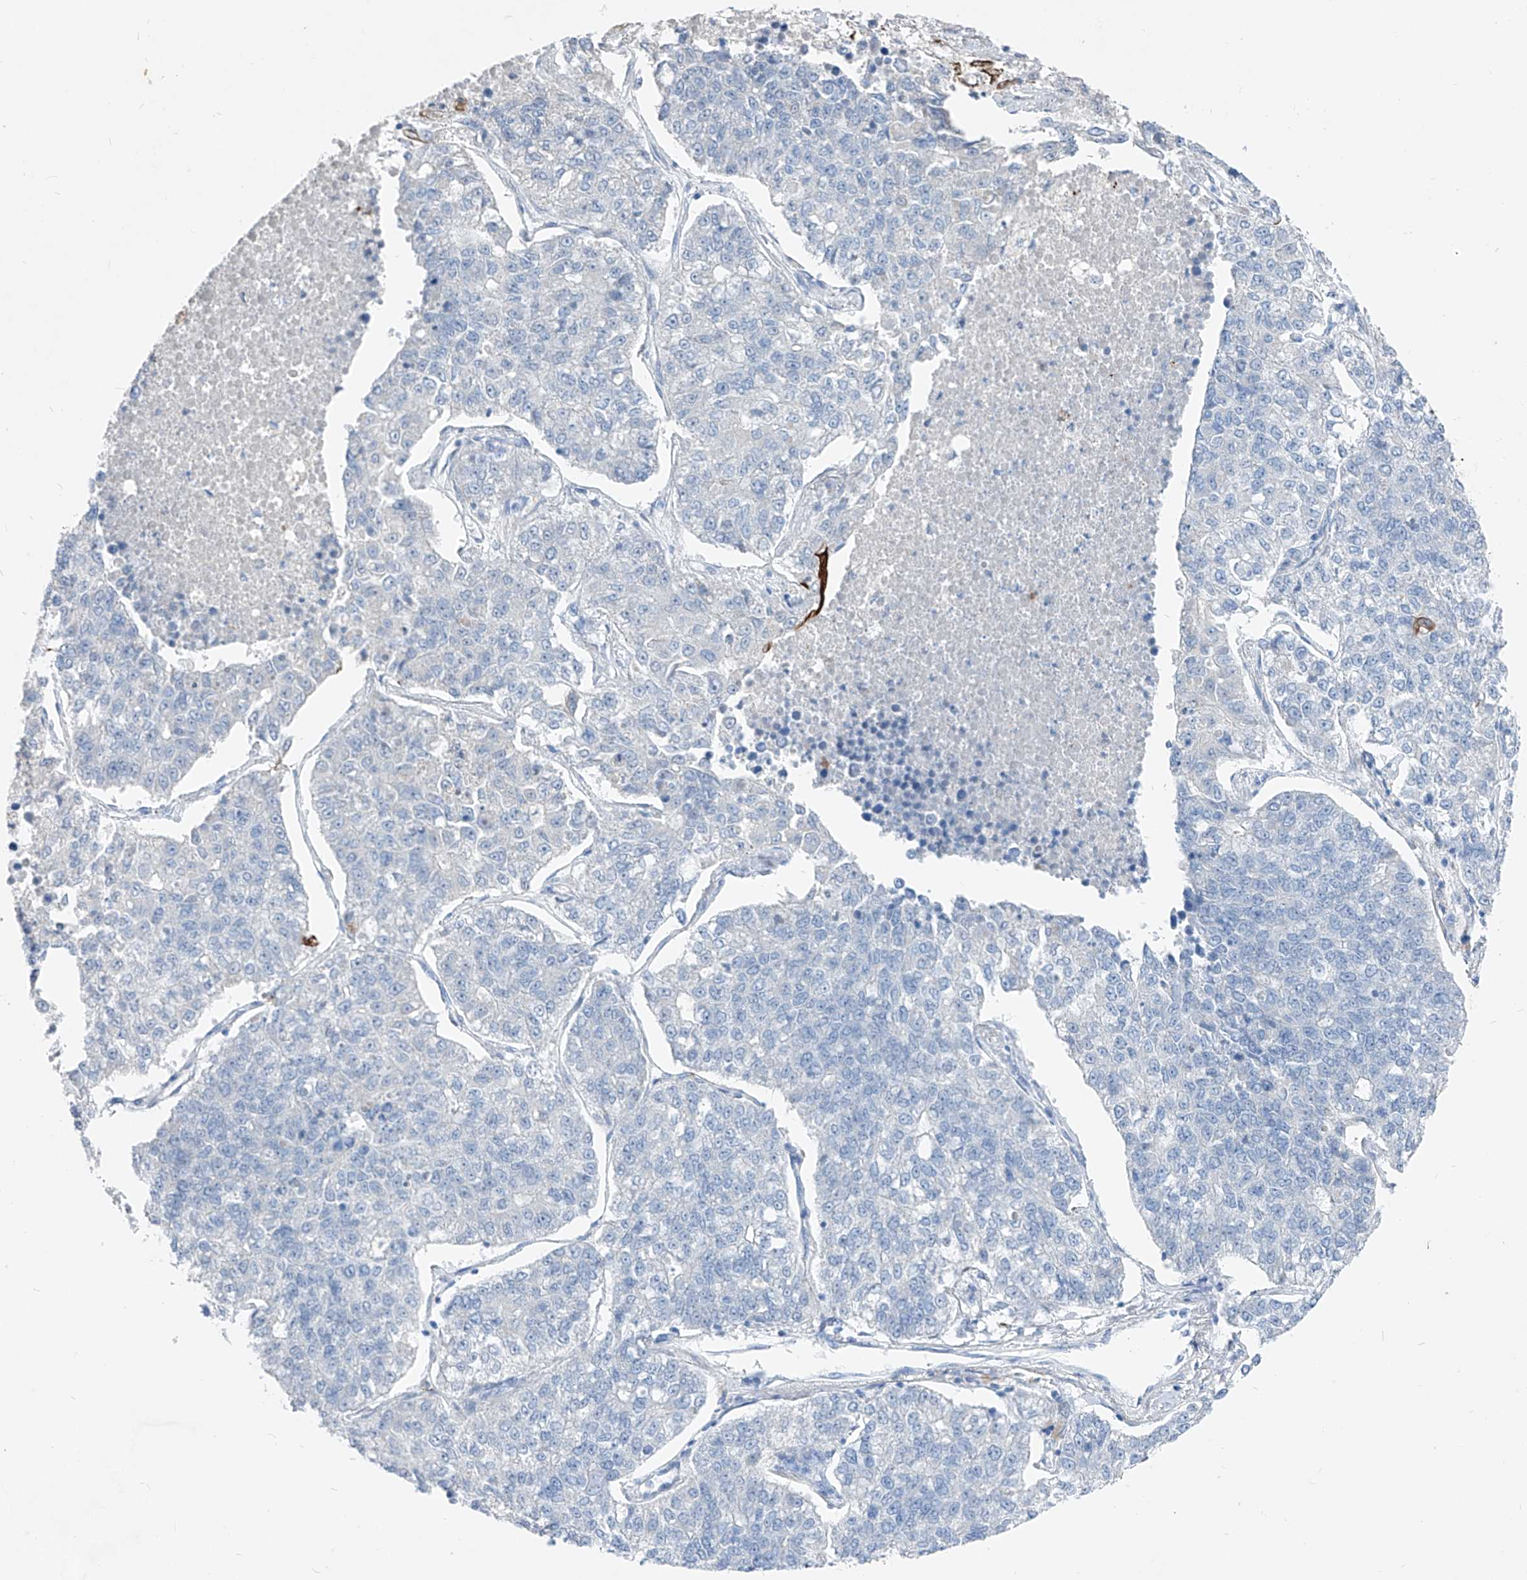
{"staining": {"intensity": "negative", "quantity": "none", "location": "none"}, "tissue": "lung cancer", "cell_type": "Tumor cells", "image_type": "cancer", "snomed": [{"axis": "morphology", "description": "Adenocarcinoma, NOS"}, {"axis": "topography", "description": "Lung"}], "caption": "Immunohistochemistry (IHC) histopathology image of neoplastic tissue: human adenocarcinoma (lung) stained with DAB exhibits no significant protein expression in tumor cells.", "gene": "FRS3", "patient": {"sex": "male", "age": 49}}